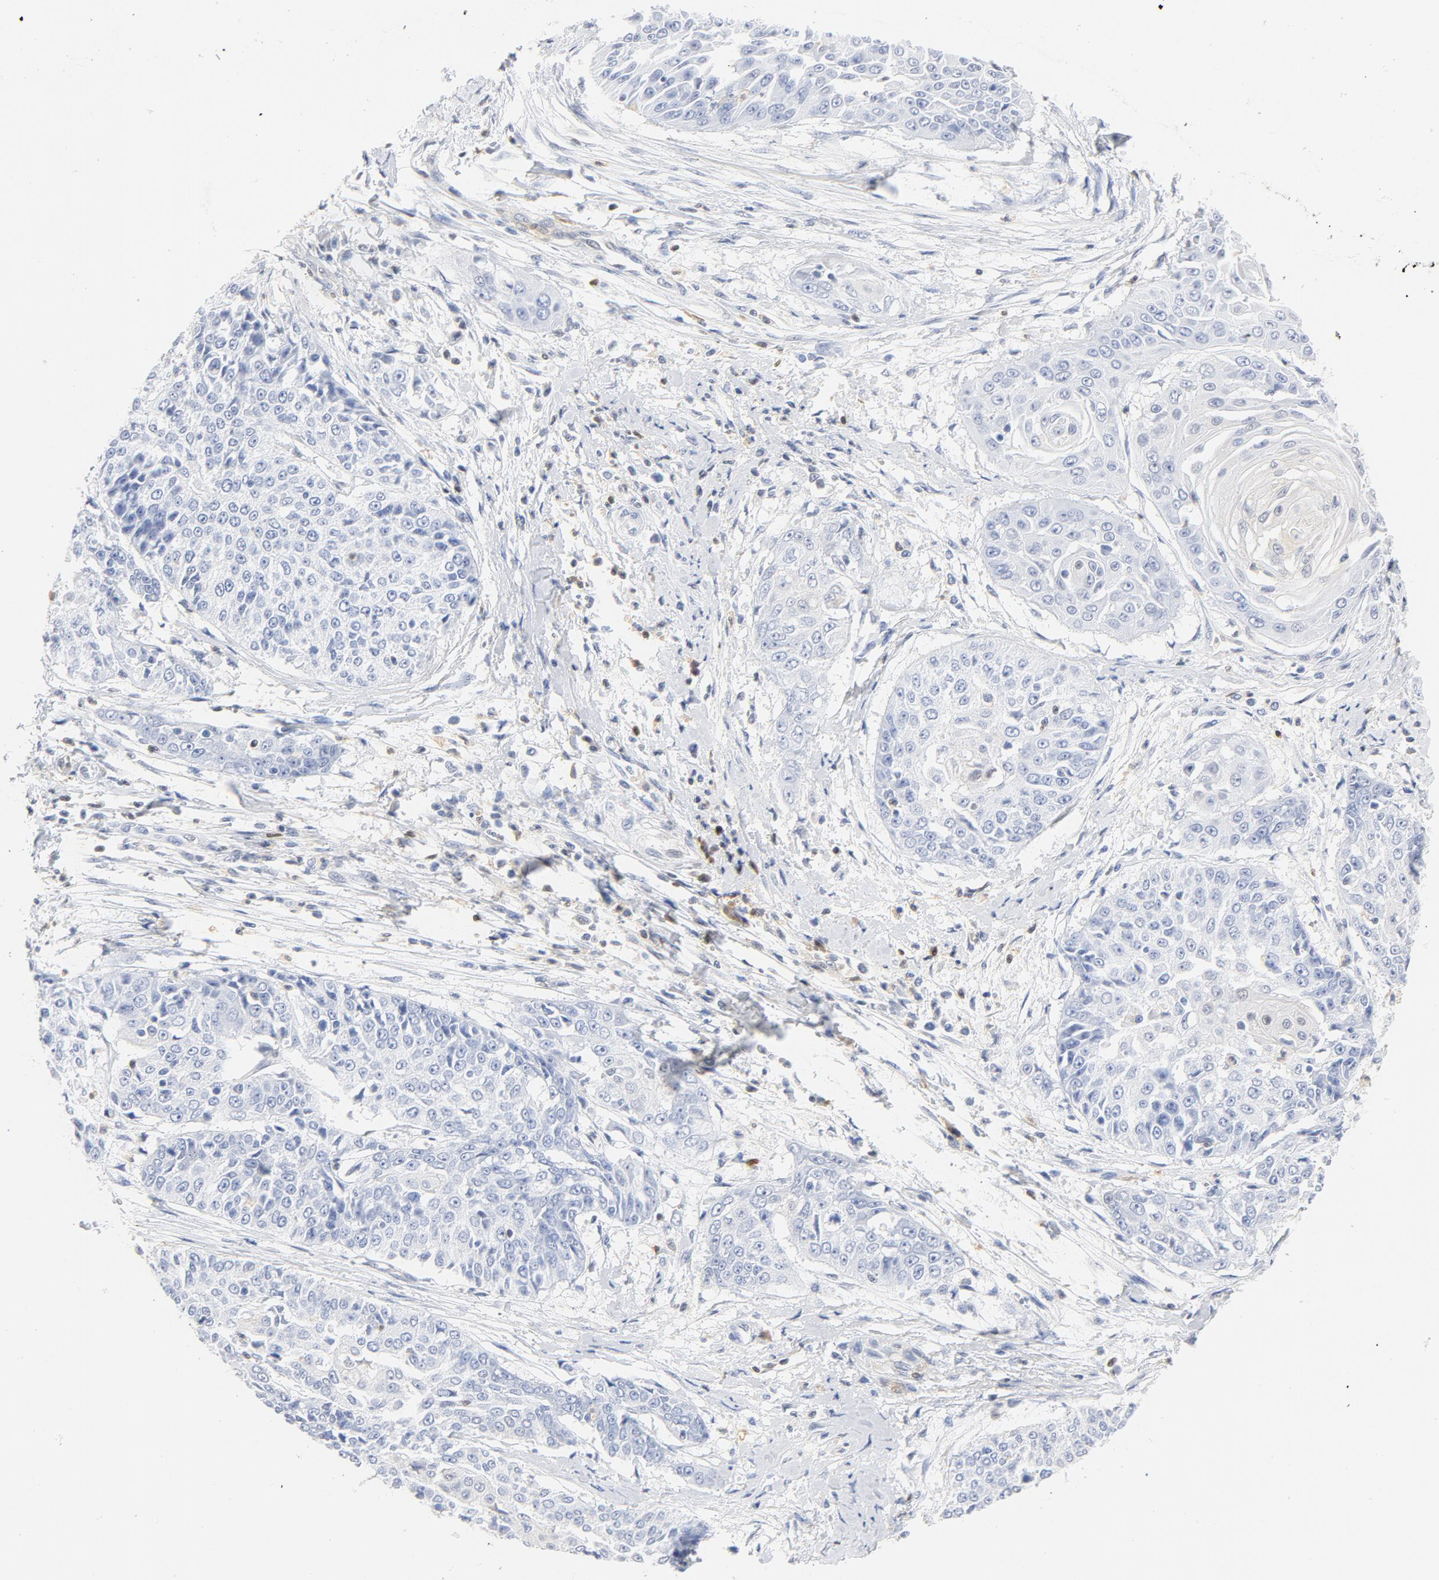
{"staining": {"intensity": "negative", "quantity": "none", "location": "none"}, "tissue": "cervical cancer", "cell_type": "Tumor cells", "image_type": "cancer", "snomed": [{"axis": "morphology", "description": "Squamous cell carcinoma, NOS"}, {"axis": "topography", "description": "Cervix"}], "caption": "The immunohistochemistry photomicrograph has no significant positivity in tumor cells of squamous cell carcinoma (cervical) tissue.", "gene": "CDKN1B", "patient": {"sex": "female", "age": 64}}